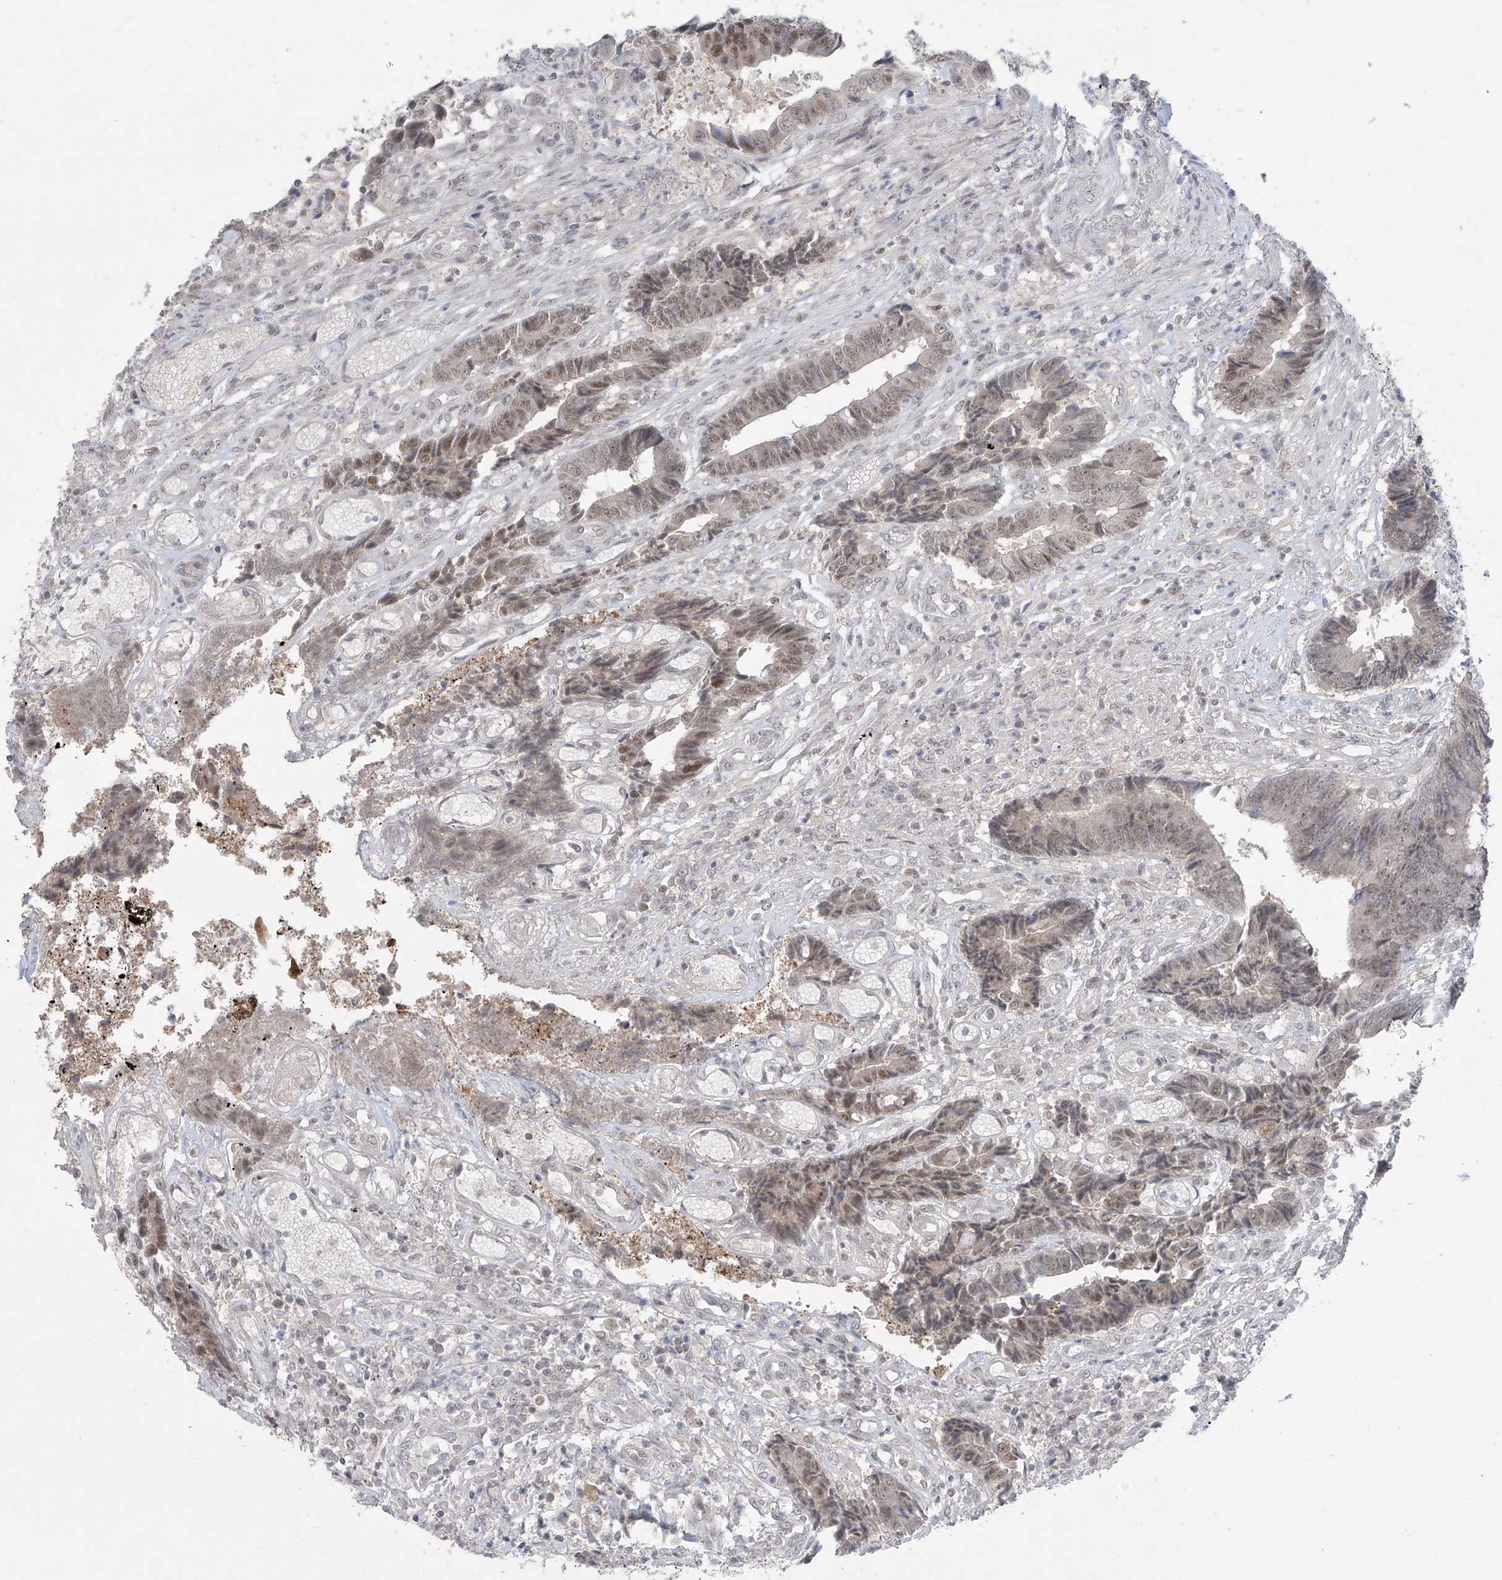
{"staining": {"intensity": "weak", "quantity": ">75%", "location": "nuclear"}, "tissue": "colorectal cancer", "cell_type": "Tumor cells", "image_type": "cancer", "snomed": [{"axis": "morphology", "description": "Adenocarcinoma, NOS"}, {"axis": "topography", "description": "Rectum"}], "caption": "Human colorectal adenocarcinoma stained for a protein (brown) reveals weak nuclear positive staining in approximately >75% of tumor cells.", "gene": "OGT", "patient": {"sex": "male", "age": 84}}